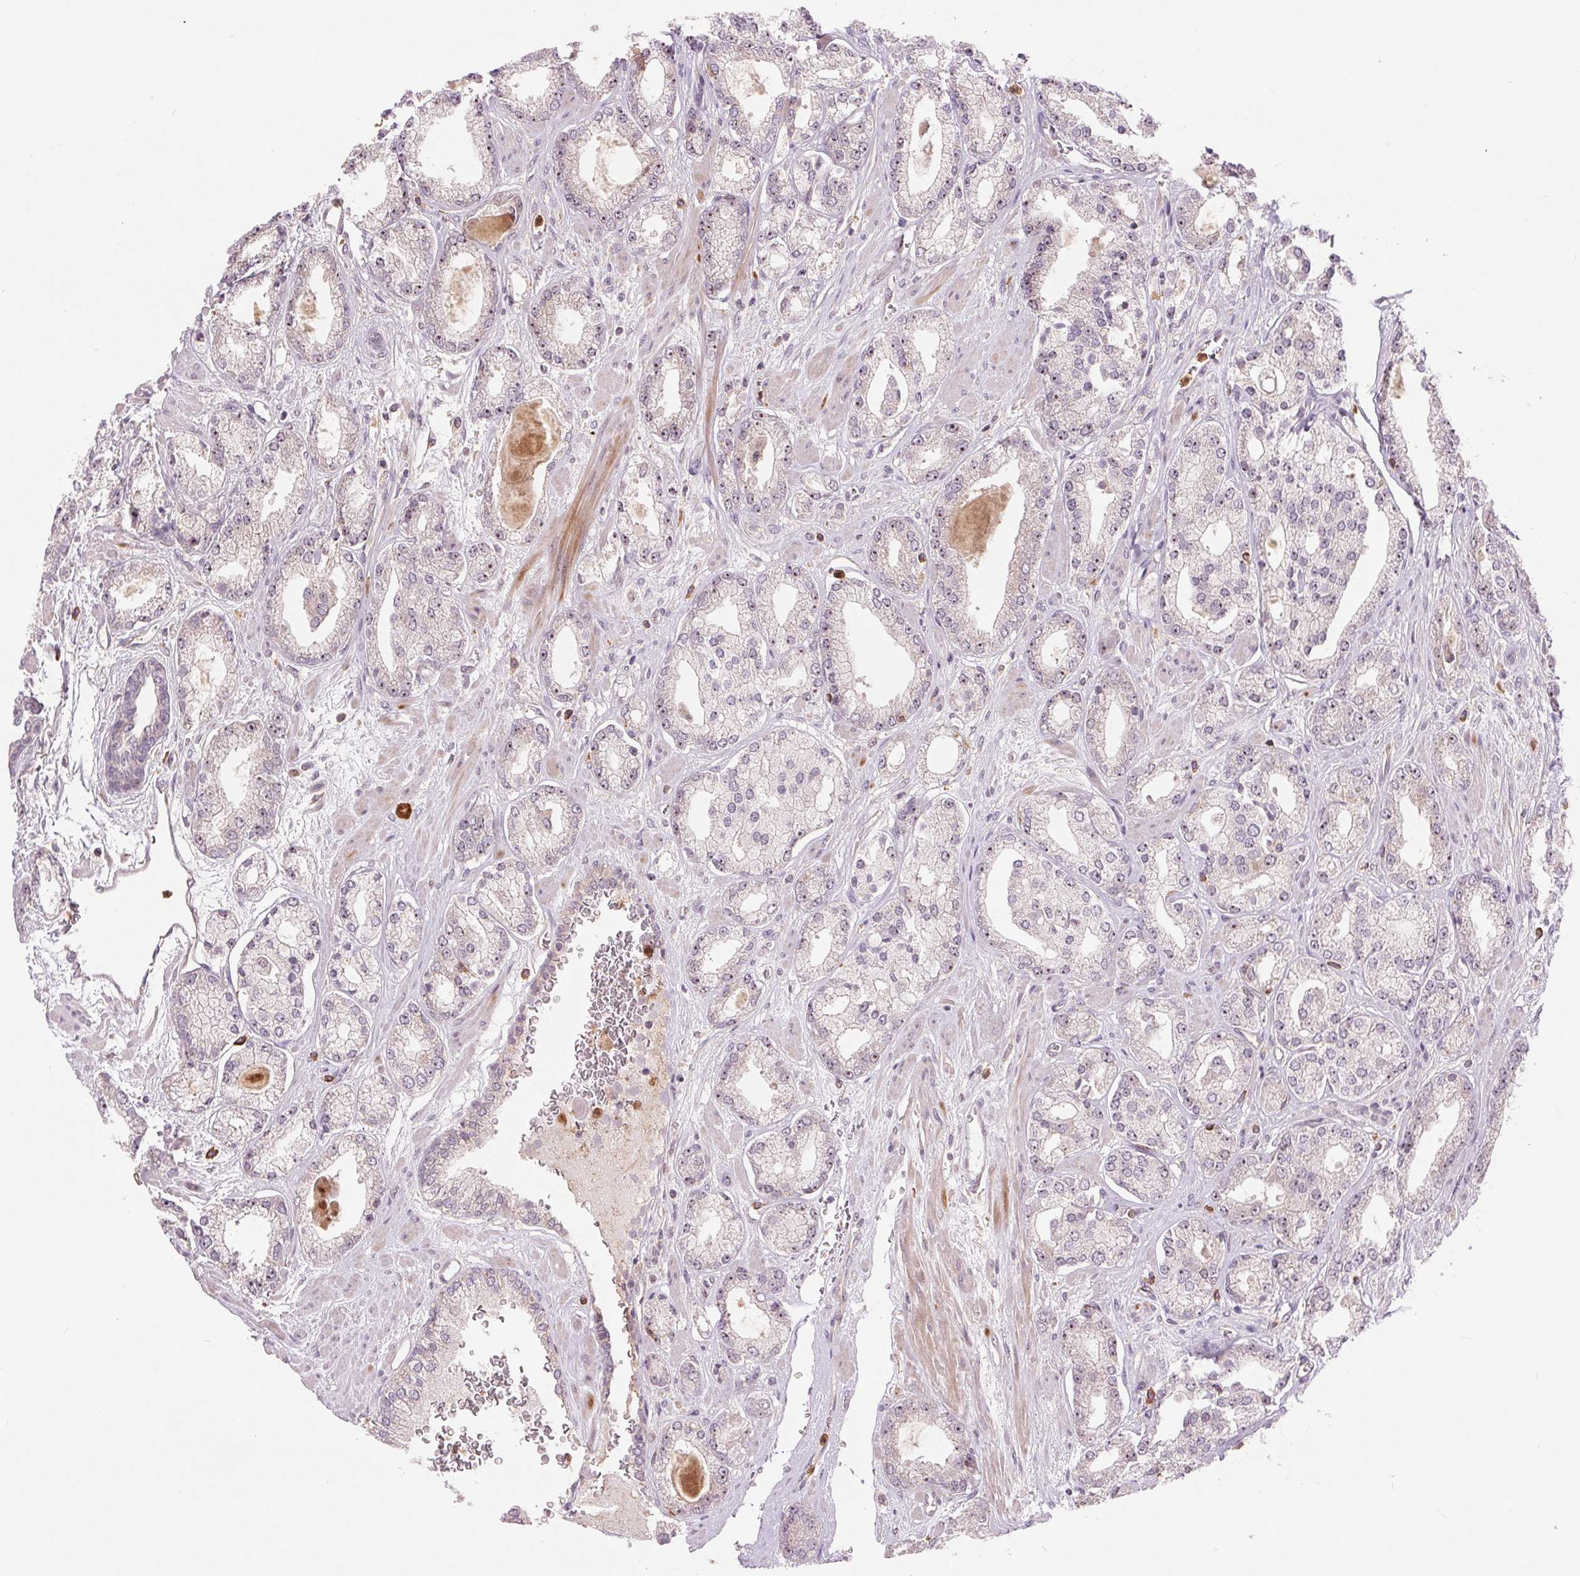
{"staining": {"intensity": "negative", "quantity": "none", "location": "none"}, "tissue": "prostate cancer", "cell_type": "Tumor cells", "image_type": "cancer", "snomed": [{"axis": "morphology", "description": "Adenocarcinoma, High grade"}, {"axis": "topography", "description": "Prostate"}], "caption": "Histopathology image shows no significant protein staining in tumor cells of prostate cancer (adenocarcinoma (high-grade)).", "gene": "RANBP3L", "patient": {"sex": "male", "age": 64}}